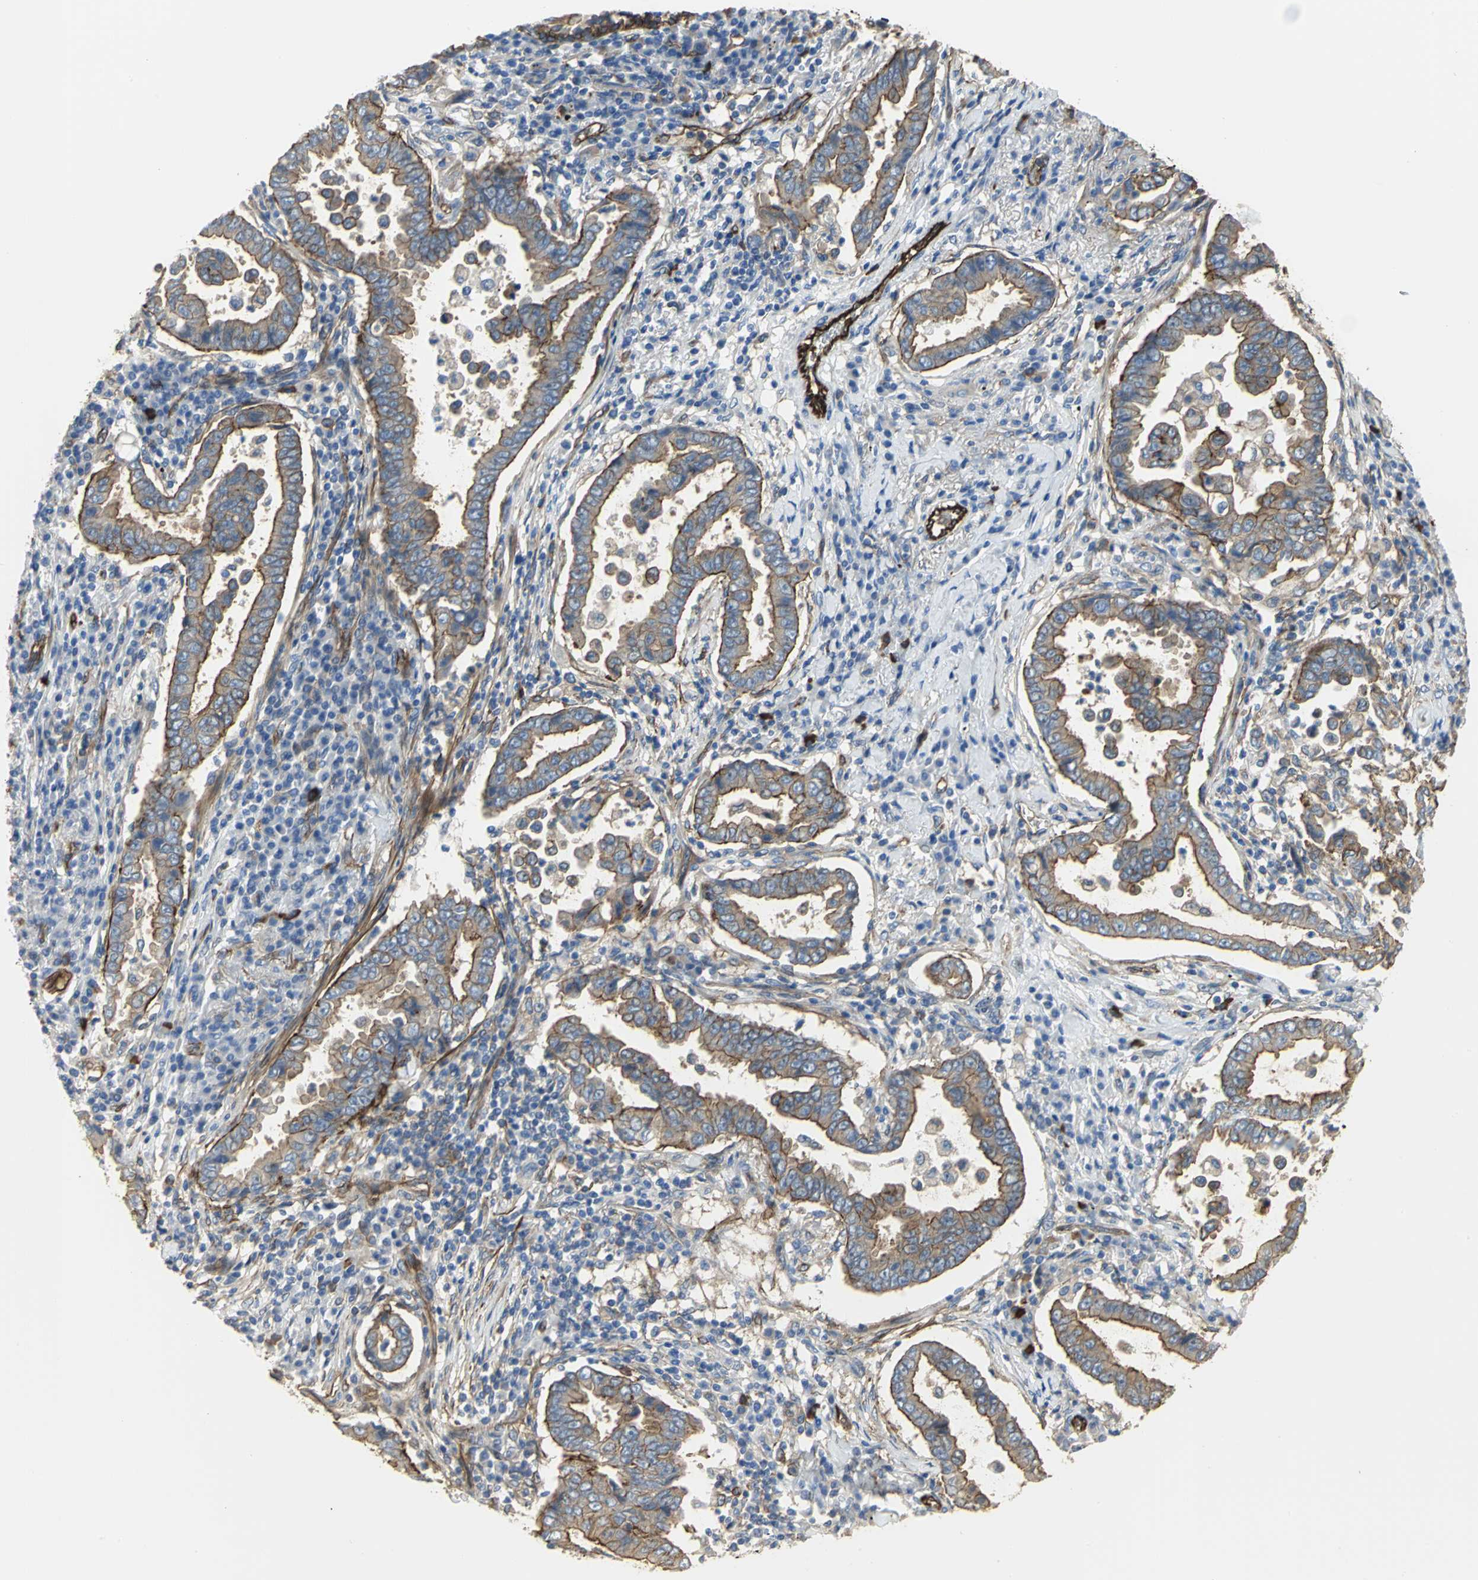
{"staining": {"intensity": "strong", "quantity": ">75%", "location": "cytoplasmic/membranous"}, "tissue": "lung cancer", "cell_type": "Tumor cells", "image_type": "cancer", "snomed": [{"axis": "morphology", "description": "Normal tissue, NOS"}, {"axis": "morphology", "description": "Inflammation, NOS"}, {"axis": "morphology", "description": "Adenocarcinoma, NOS"}, {"axis": "topography", "description": "Lung"}], "caption": "Strong cytoplasmic/membranous positivity is seen in approximately >75% of tumor cells in lung cancer. (IHC, brightfield microscopy, high magnification).", "gene": "FLNB", "patient": {"sex": "female", "age": 64}}